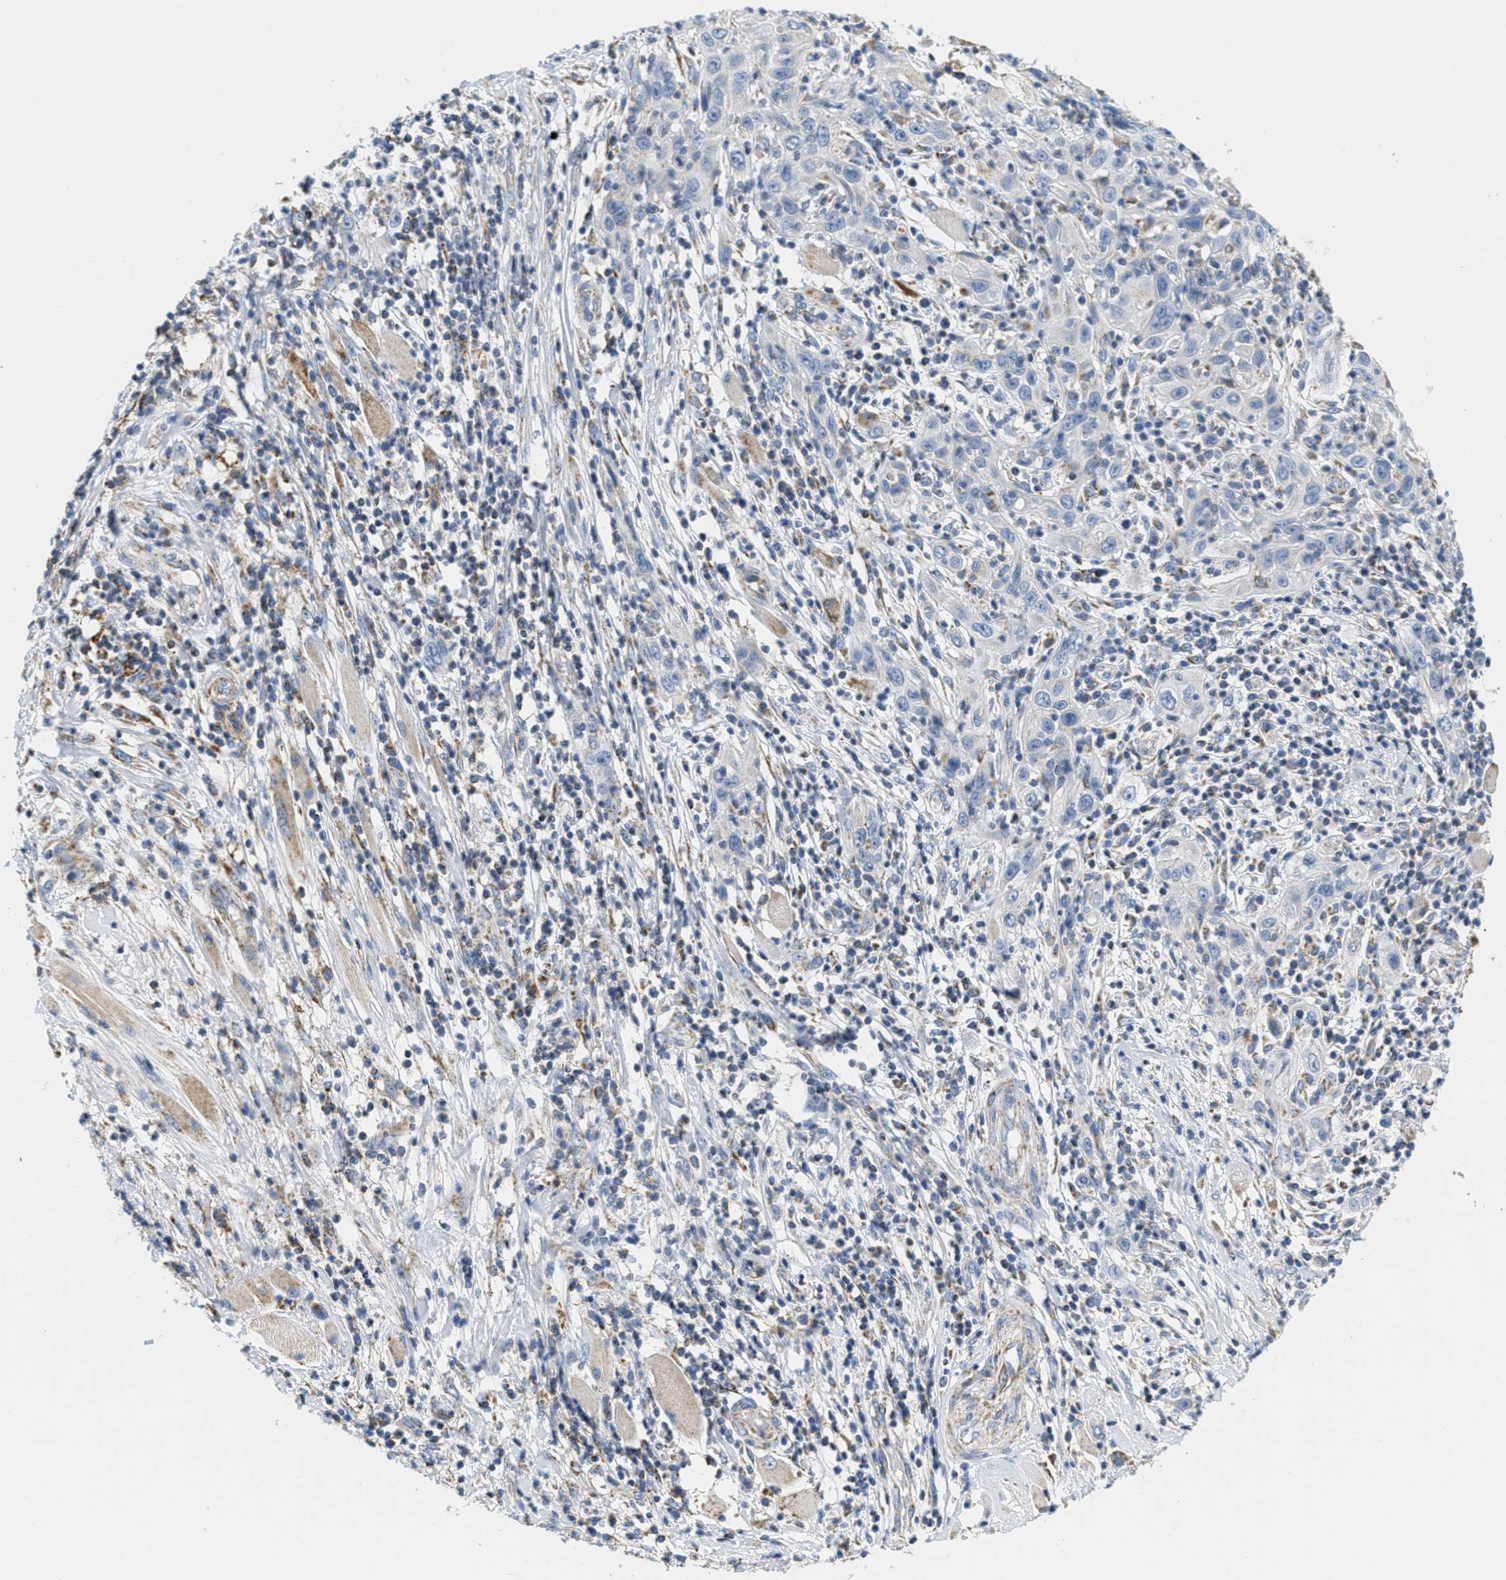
{"staining": {"intensity": "negative", "quantity": "none", "location": "none"}, "tissue": "skin cancer", "cell_type": "Tumor cells", "image_type": "cancer", "snomed": [{"axis": "morphology", "description": "Squamous cell carcinoma, NOS"}, {"axis": "topography", "description": "Skin"}], "caption": "Tumor cells are negative for brown protein staining in skin cancer (squamous cell carcinoma).", "gene": "KCNJ5", "patient": {"sex": "female", "age": 88}}